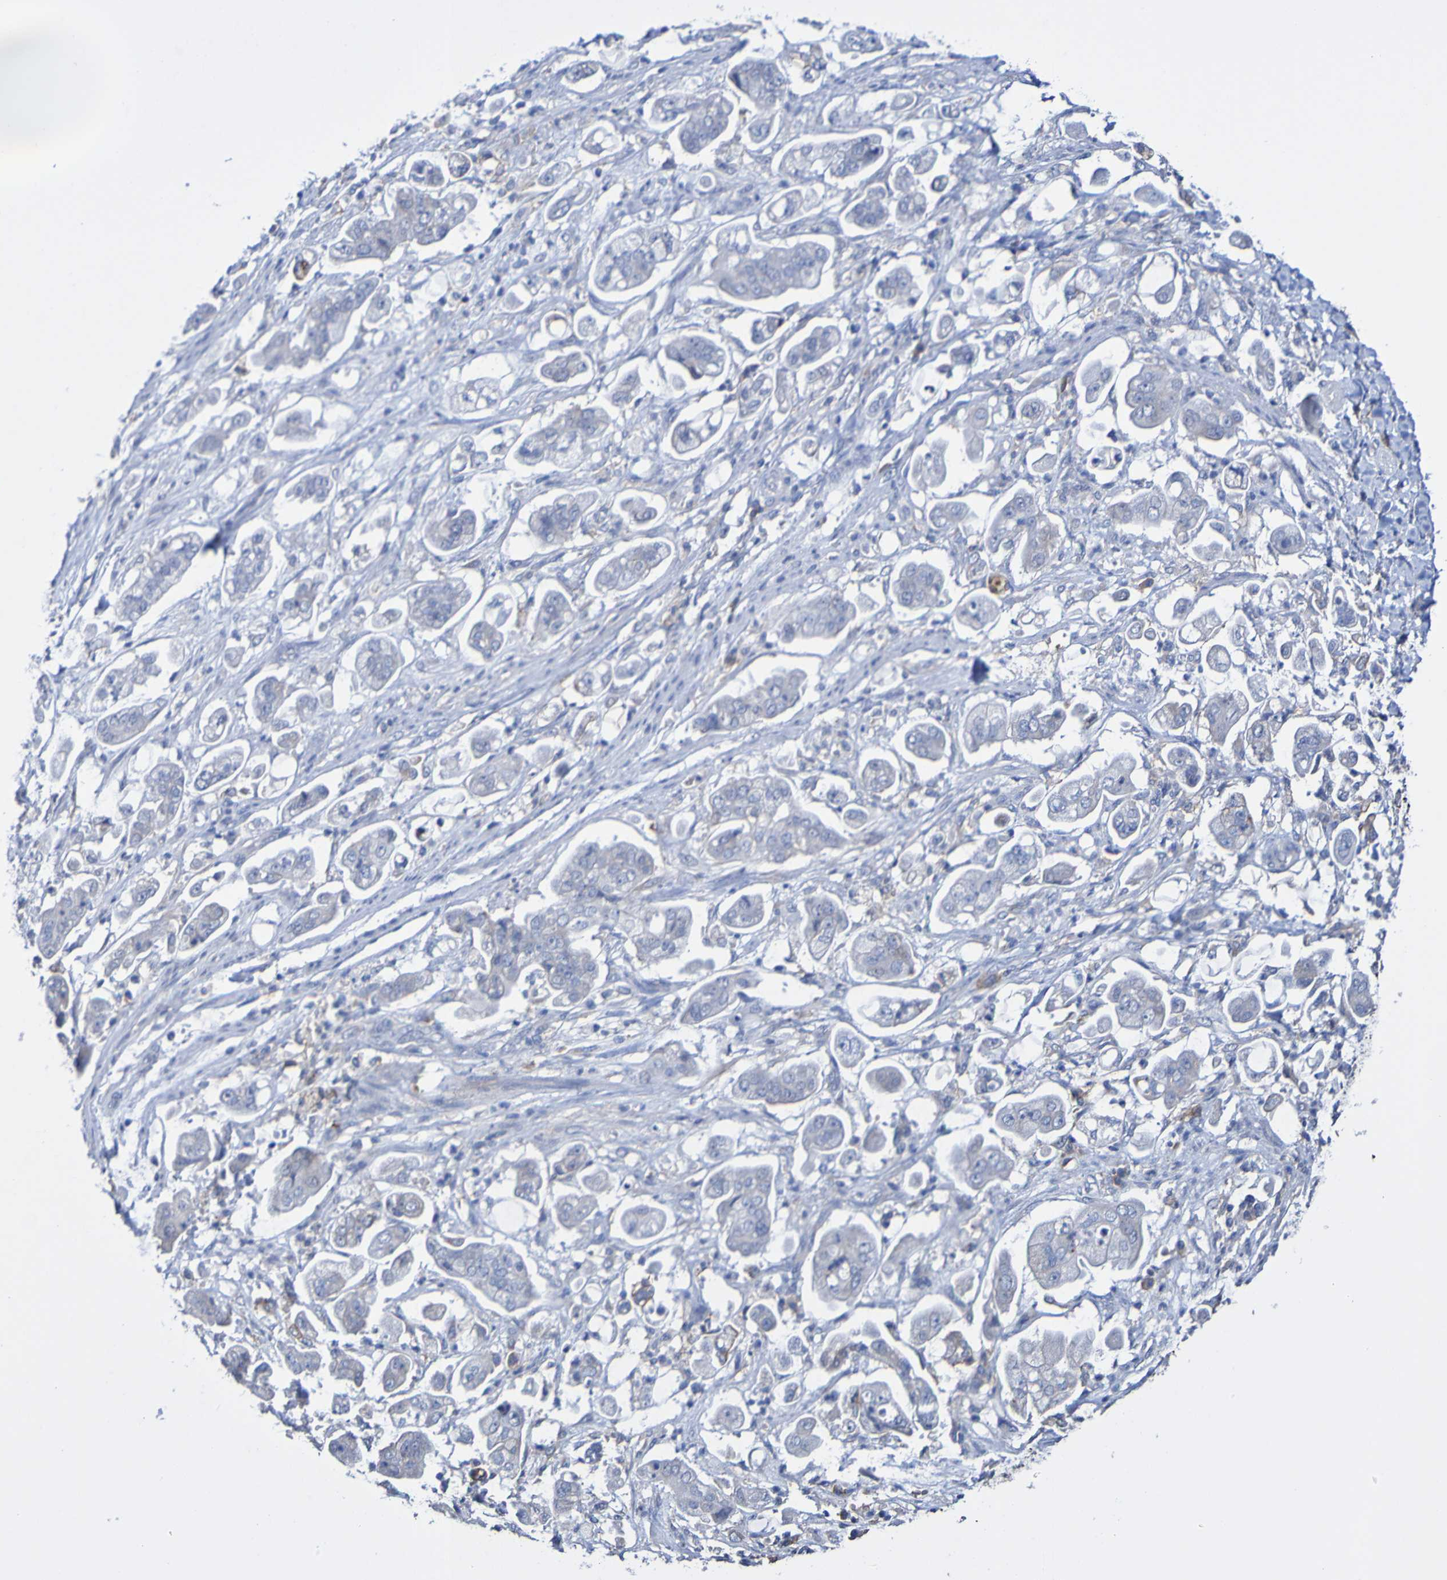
{"staining": {"intensity": "negative", "quantity": "none", "location": "none"}, "tissue": "stomach cancer", "cell_type": "Tumor cells", "image_type": "cancer", "snomed": [{"axis": "morphology", "description": "Adenocarcinoma, NOS"}, {"axis": "topography", "description": "Stomach"}], "caption": "Immunohistochemistry (IHC) of human stomach cancer exhibits no positivity in tumor cells.", "gene": "SLC3A2", "patient": {"sex": "male", "age": 62}}